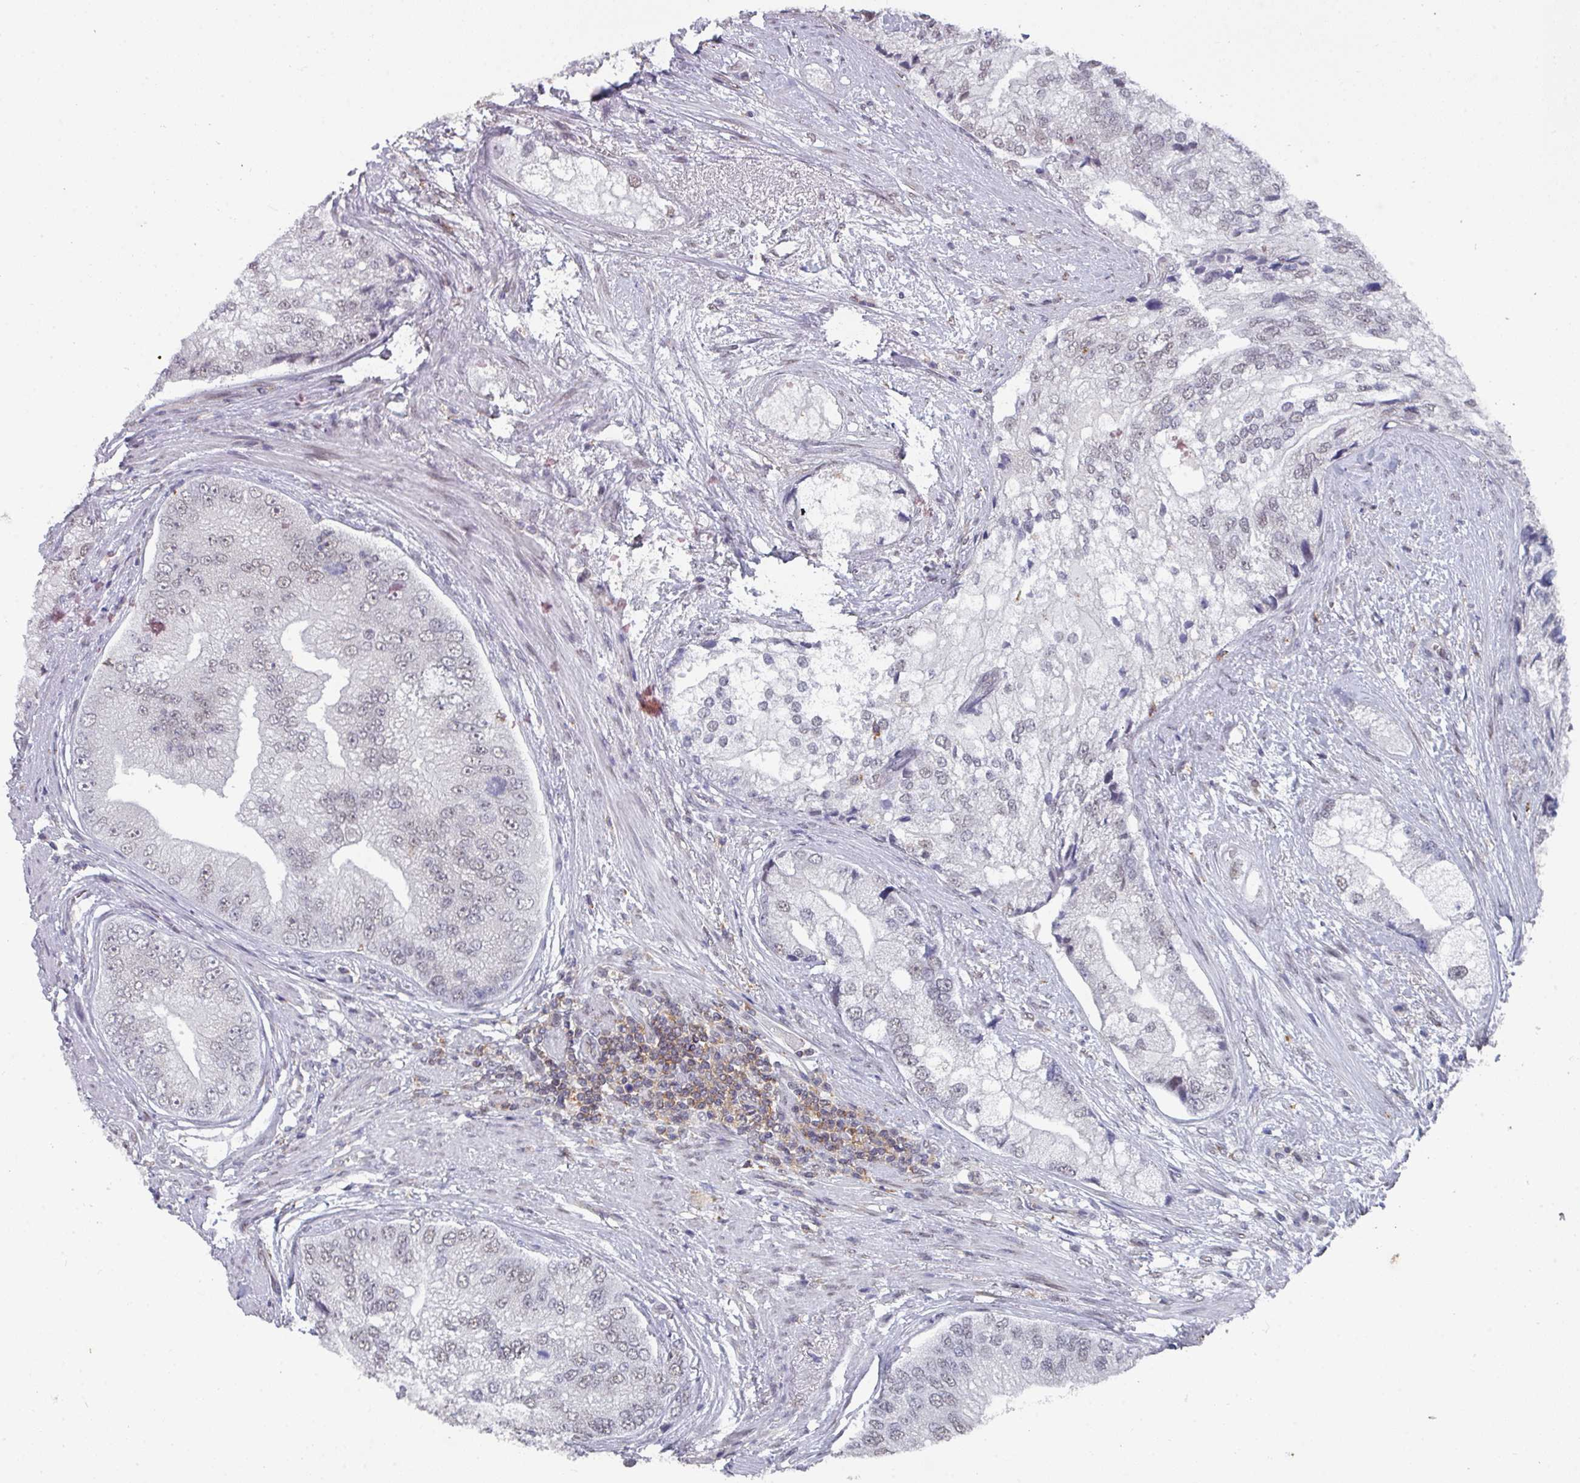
{"staining": {"intensity": "weak", "quantity": "<25%", "location": "nuclear"}, "tissue": "prostate cancer", "cell_type": "Tumor cells", "image_type": "cancer", "snomed": [{"axis": "morphology", "description": "Adenocarcinoma, High grade"}, {"axis": "topography", "description": "Prostate"}], "caption": "Immunohistochemistry (IHC) image of human prostate cancer (adenocarcinoma (high-grade)) stained for a protein (brown), which demonstrates no positivity in tumor cells.", "gene": "RASAL3", "patient": {"sex": "male", "age": 70}}